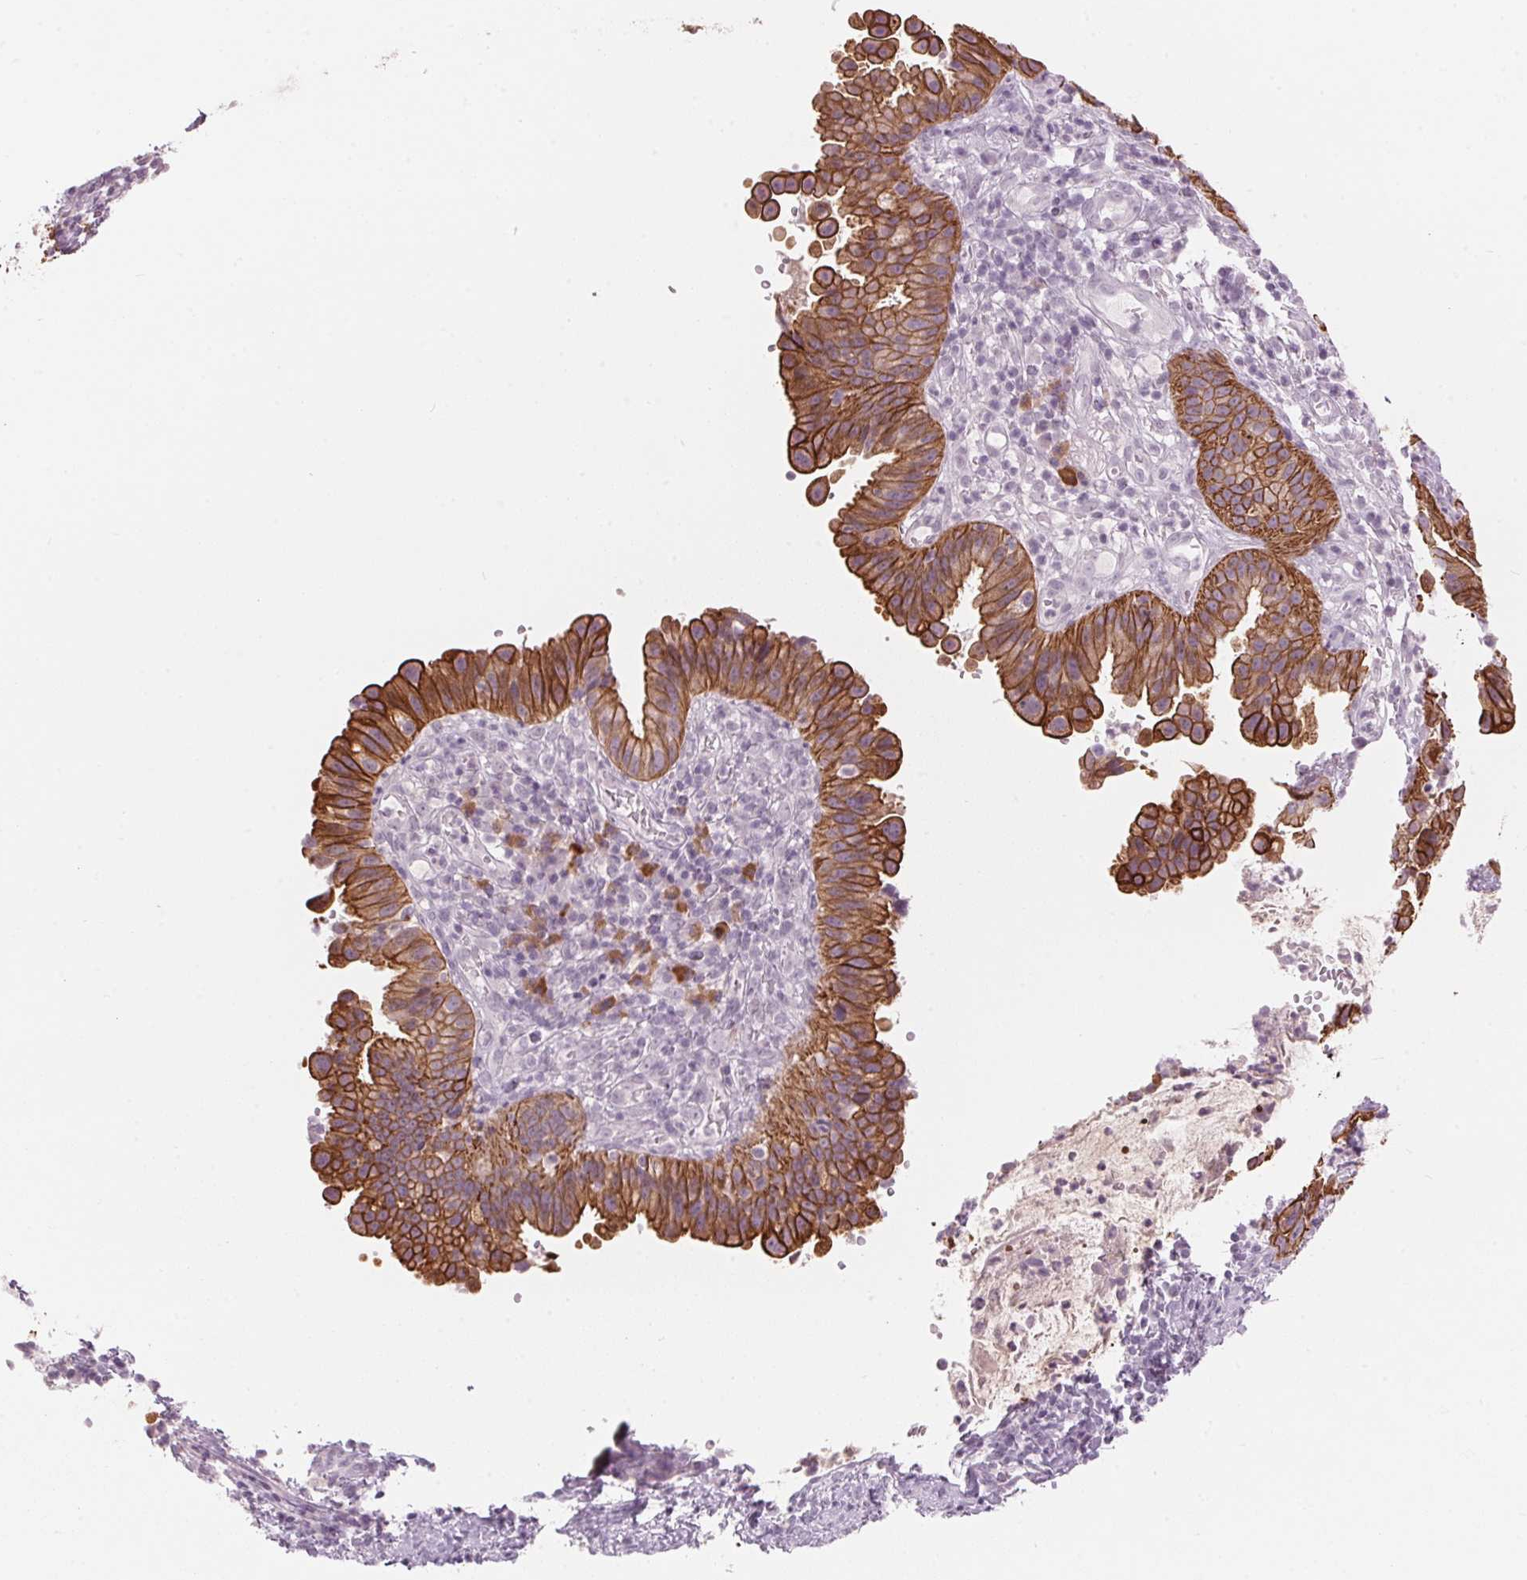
{"staining": {"intensity": "strong", "quantity": ">75%", "location": "cytoplasmic/membranous"}, "tissue": "cervical cancer", "cell_type": "Tumor cells", "image_type": "cancer", "snomed": [{"axis": "morphology", "description": "Adenocarcinoma, NOS"}, {"axis": "topography", "description": "Cervix"}], "caption": "Strong cytoplasmic/membranous positivity for a protein is present in about >75% of tumor cells of cervical cancer (adenocarcinoma) using immunohistochemistry.", "gene": "SCTR", "patient": {"sex": "female", "age": 34}}